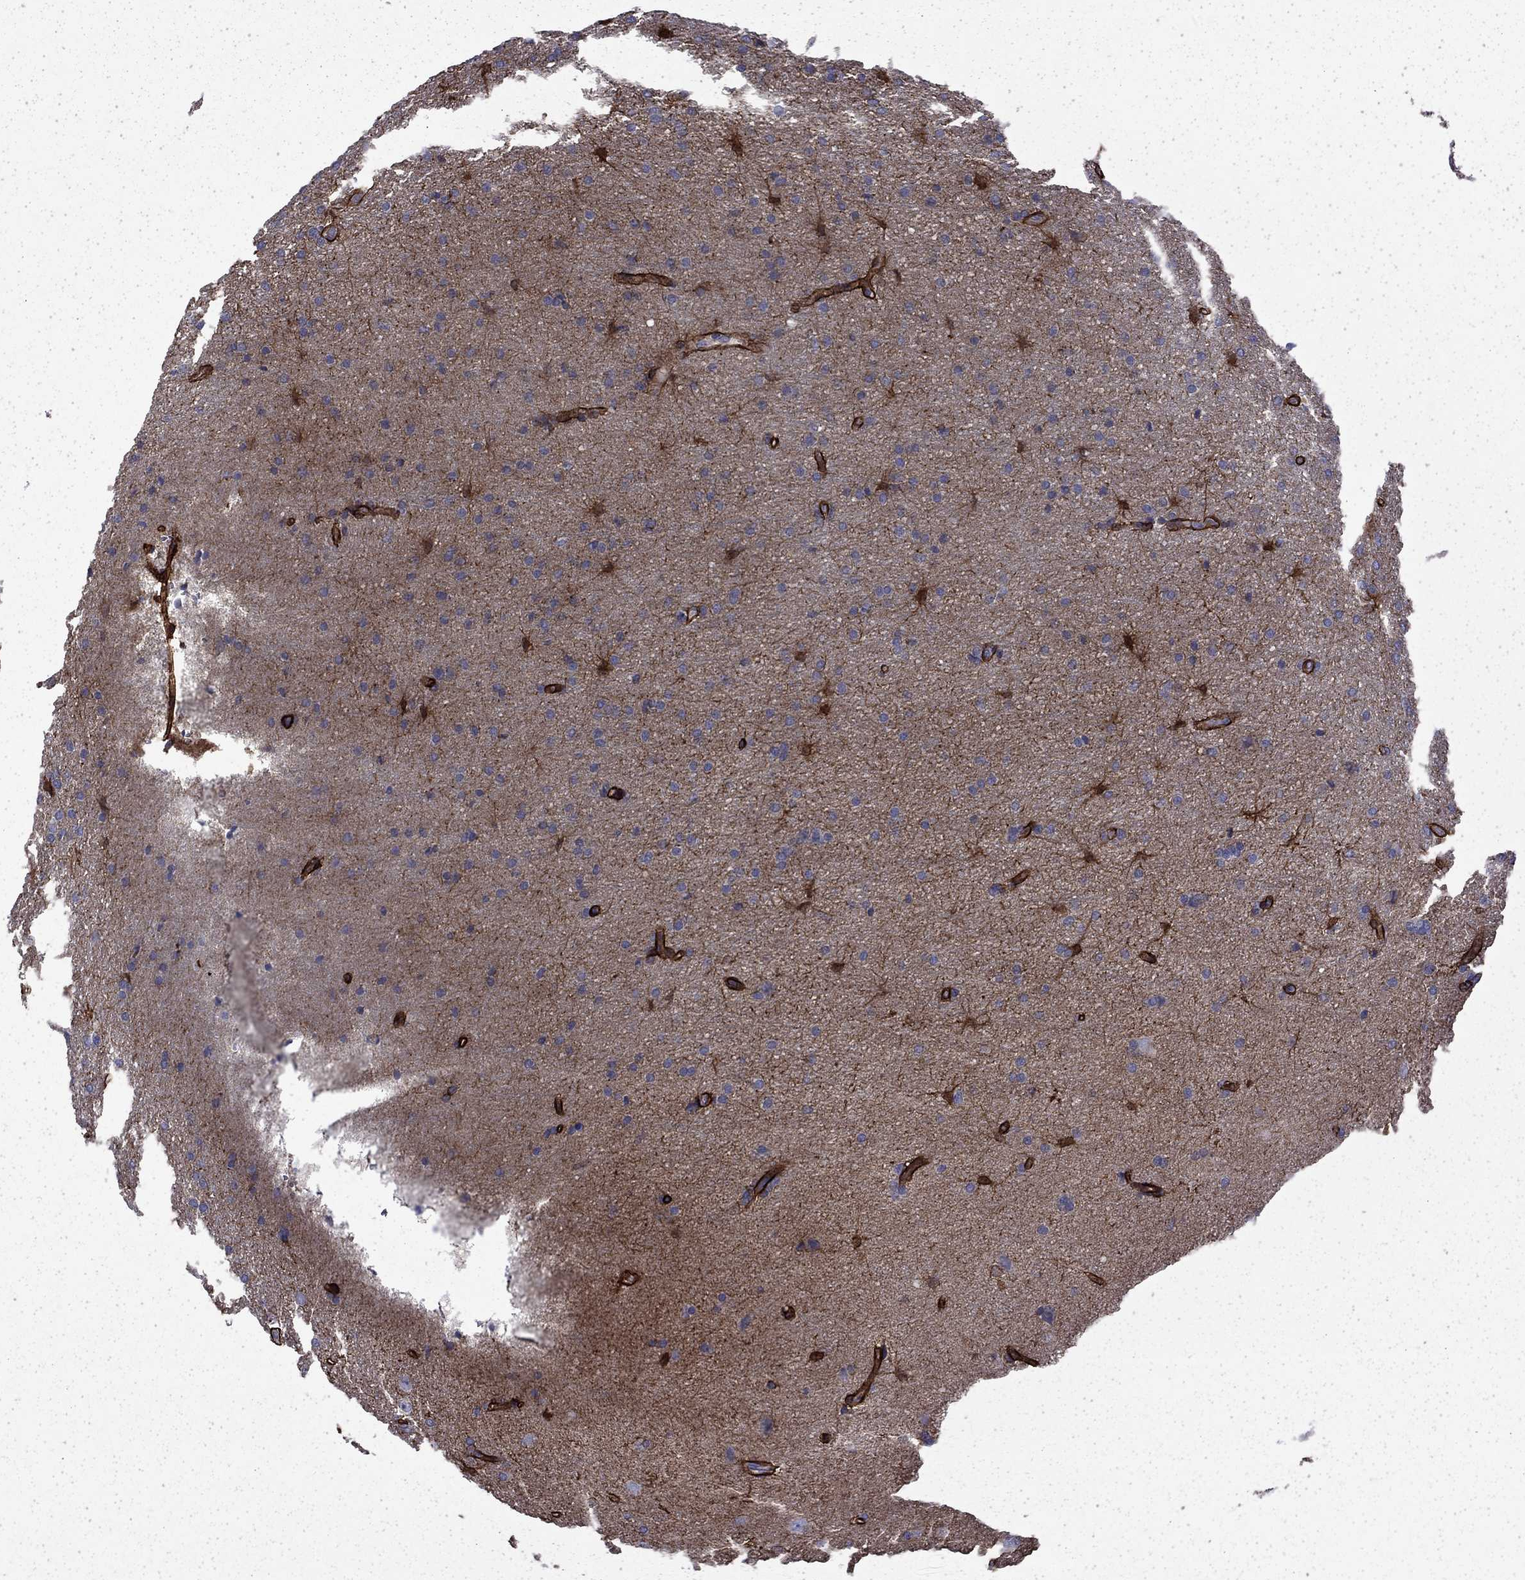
{"staining": {"intensity": "strong", "quantity": "<25%", "location": "cytoplasmic/membranous"}, "tissue": "glioma", "cell_type": "Tumor cells", "image_type": "cancer", "snomed": [{"axis": "morphology", "description": "Glioma, malignant, Low grade"}, {"axis": "topography", "description": "Brain"}], "caption": "Strong cytoplasmic/membranous expression for a protein is identified in about <25% of tumor cells of malignant glioma (low-grade) using immunohistochemistry.", "gene": "DTNA", "patient": {"sex": "female", "age": 32}}